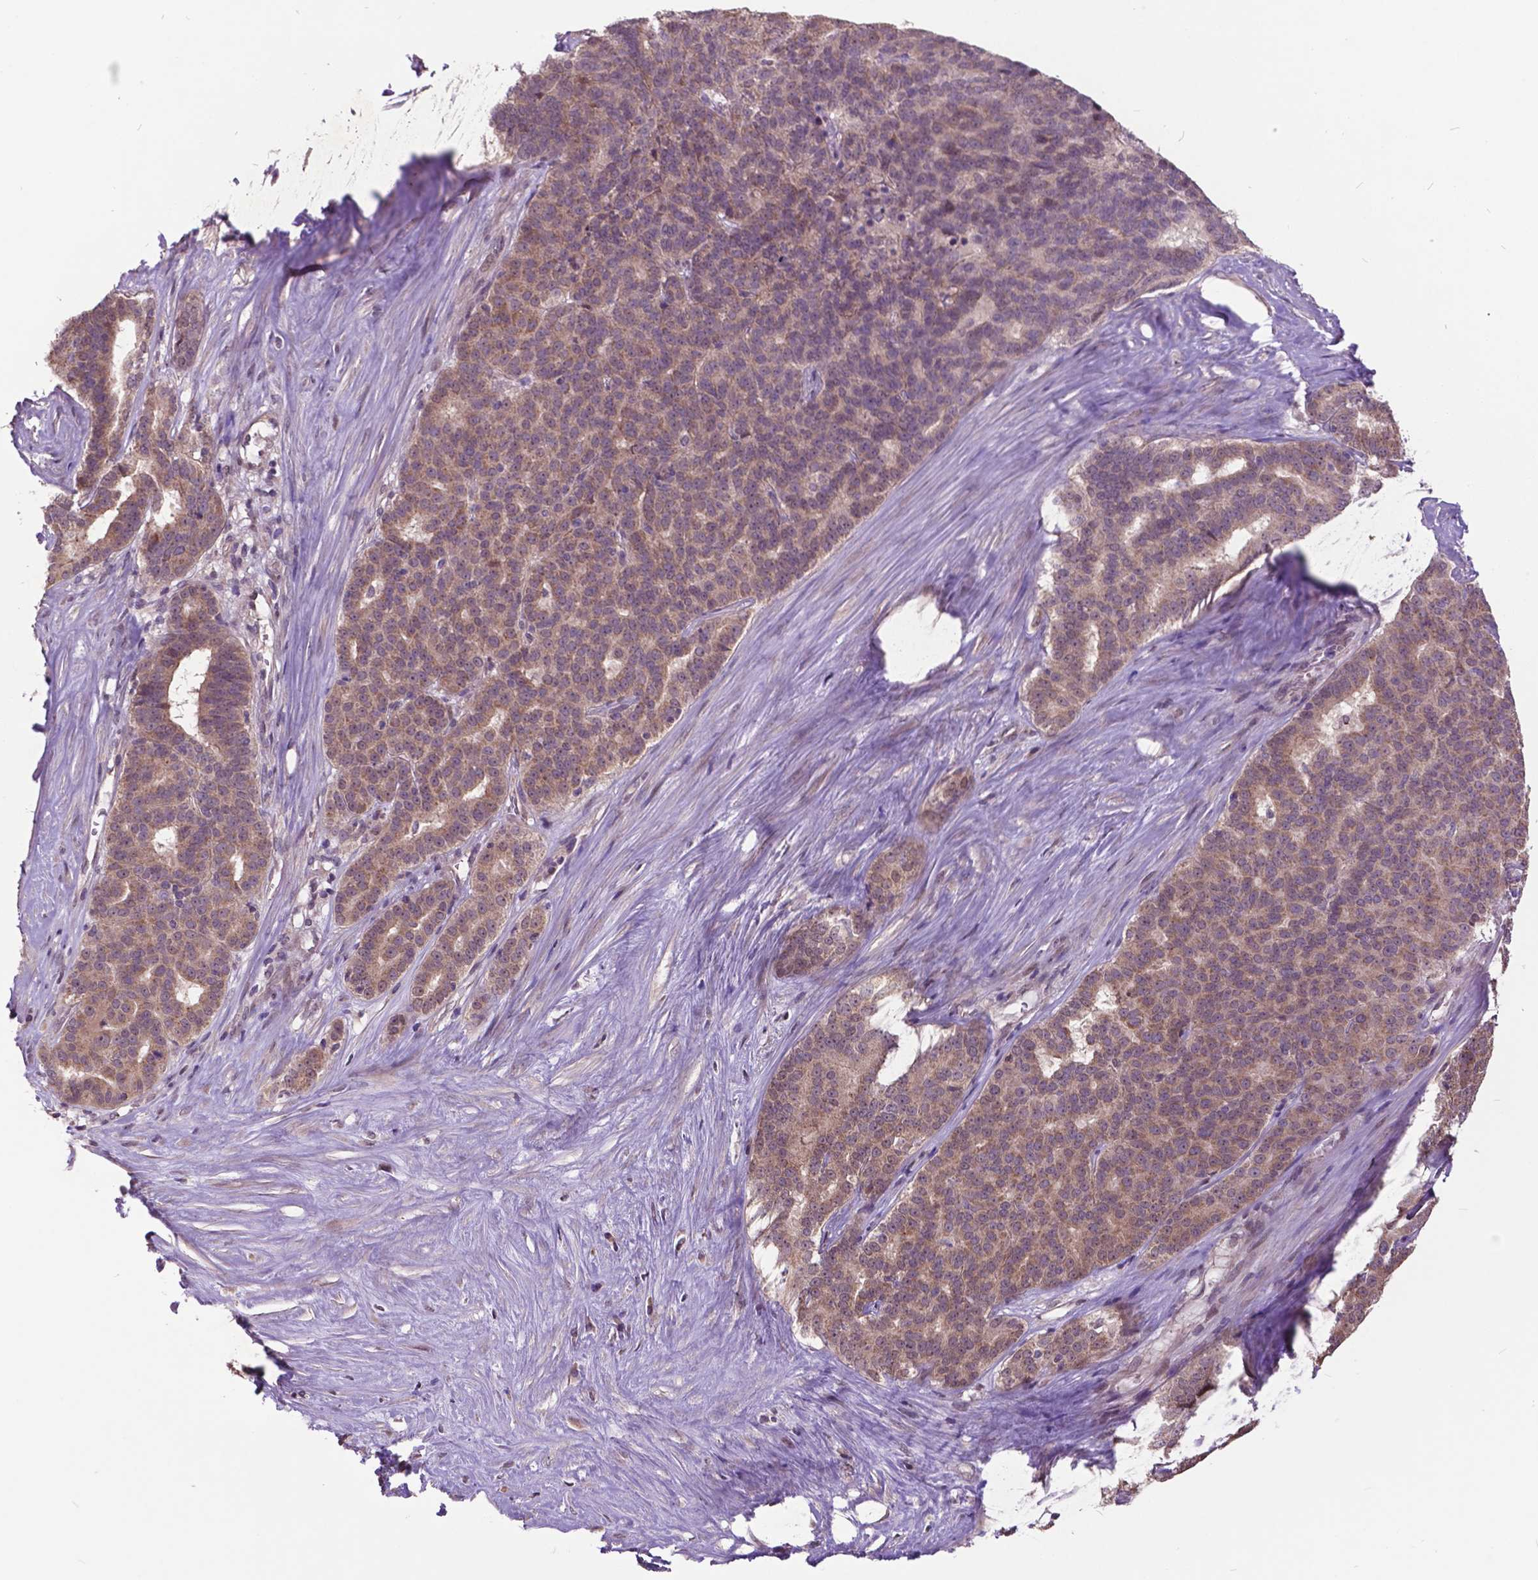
{"staining": {"intensity": "weak", "quantity": ">75%", "location": "cytoplasmic/membranous"}, "tissue": "liver cancer", "cell_type": "Tumor cells", "image_type": "cancer", "snomed": [{"axis": "morphology", "description": "Cholangiocarcinoma"}, {"axis": "topography", "description": "Liver"}], "caption": "Brown immunohistochemical staining in cholangiocarcinoma (liver) displays weak cytoplasmic/membranous expression in about >75% of tumor cells. The staining was performed using DAB (3,3'-diaminobenzidine), with brown indicating positive protein expression. Nuclei are stained blue with hematoxylin.", "gene": "AP1S3", "patient": {"sex": "female", "age": 47}}